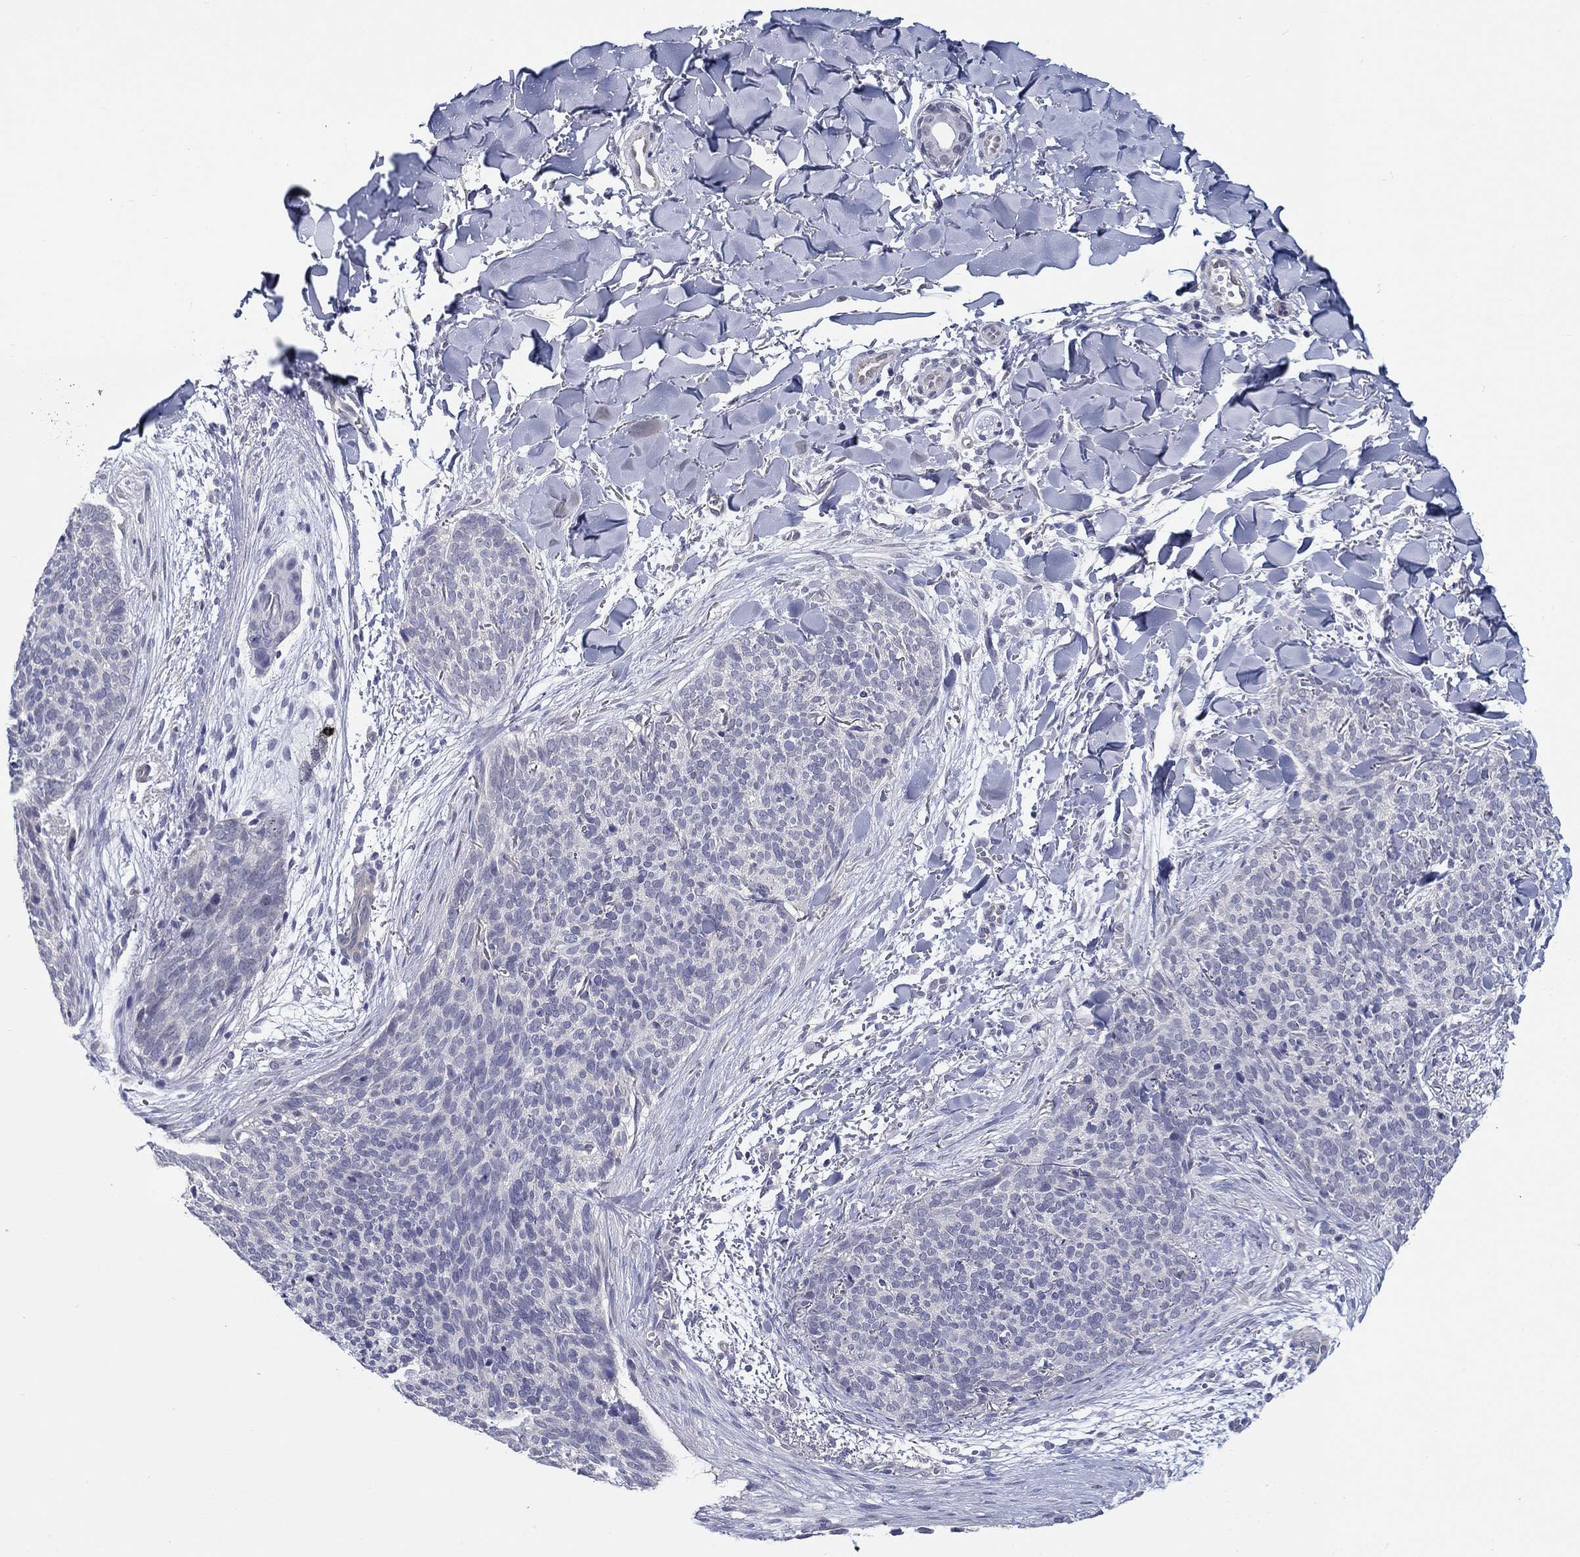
{"staining": {"intensity": "negative", "quantity": "none", "location": "none"}, "tissue": "skin cancer", "cell_type": "Tumor cells", "image_type": "cancer", "snomed": [{"axis": "morphology", "description": "Basal cell carcinoma"}, {"axis": "topography", "description": "Skin"}], "caption": "This is an immunohistochemistry histopathology image of human skin basal cell carcinoma. There is no expression in tumor cells.", "gene": "CRYGD", "patient": {"sex": "male", "age": 64}}